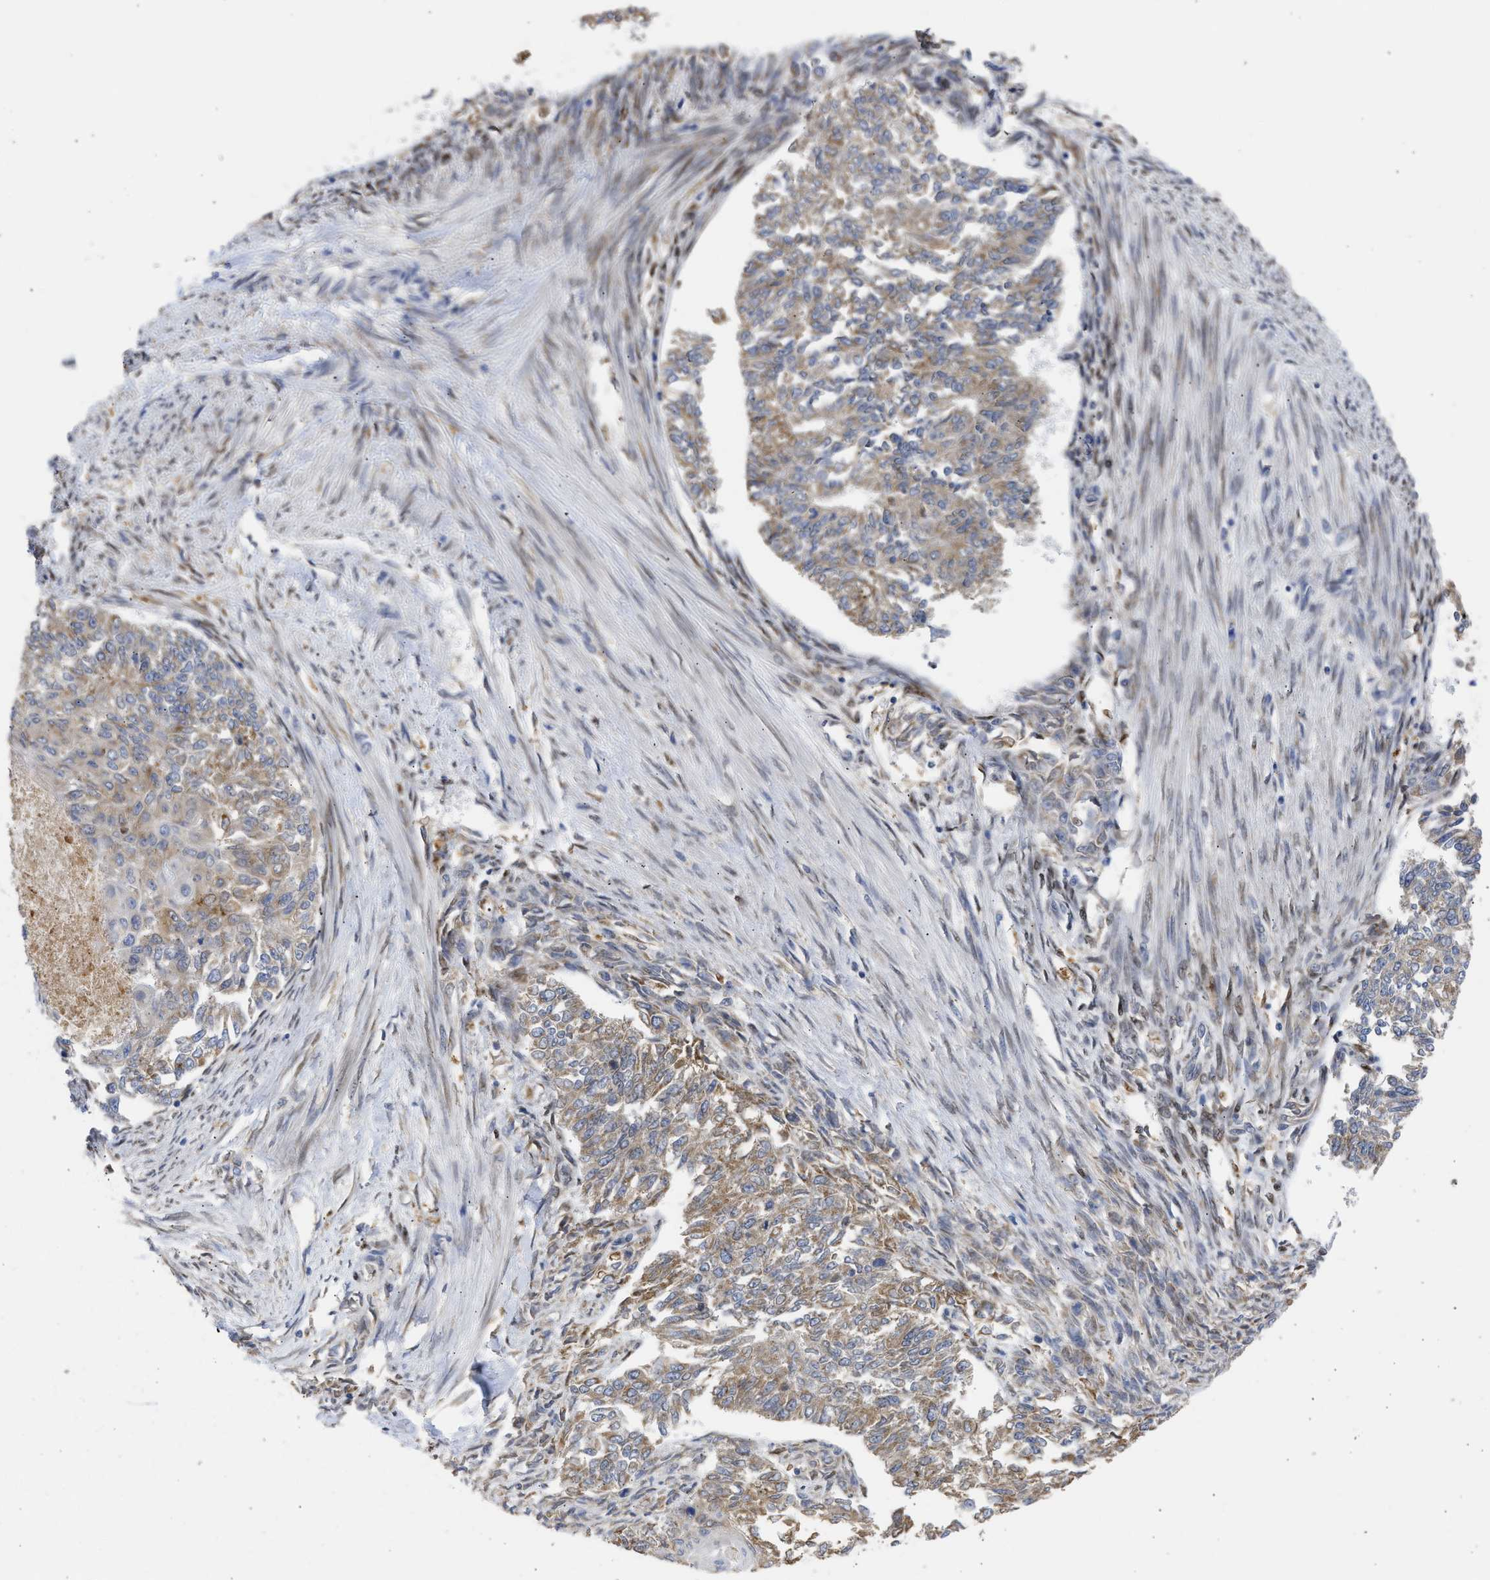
{"staining": {"intensity": "moderate", "quantity": ">75%", "location": "cytoplasmic/membranous"}, "tissue": "endometrial cancer", "cell_type": "Tumor cells", "image_type": "cancer", "snomed": [{"axis": "morphology", "description": "Adenocarcinoma, NOS"}, {"axis": "topography", "description": "Endometrium"}], "caption": "IHC (DAB) staining of endometrial cancer (adenocarcinoma) displays moderate cytoplasmic/membranous protein expression in about >75% of tumor cells. Immunohistochemistry (ihc) stains the protein in brown and the nuclei are stained blue.", "gene": "TMED1", "patient": {"sex": "female", "age": 32}}